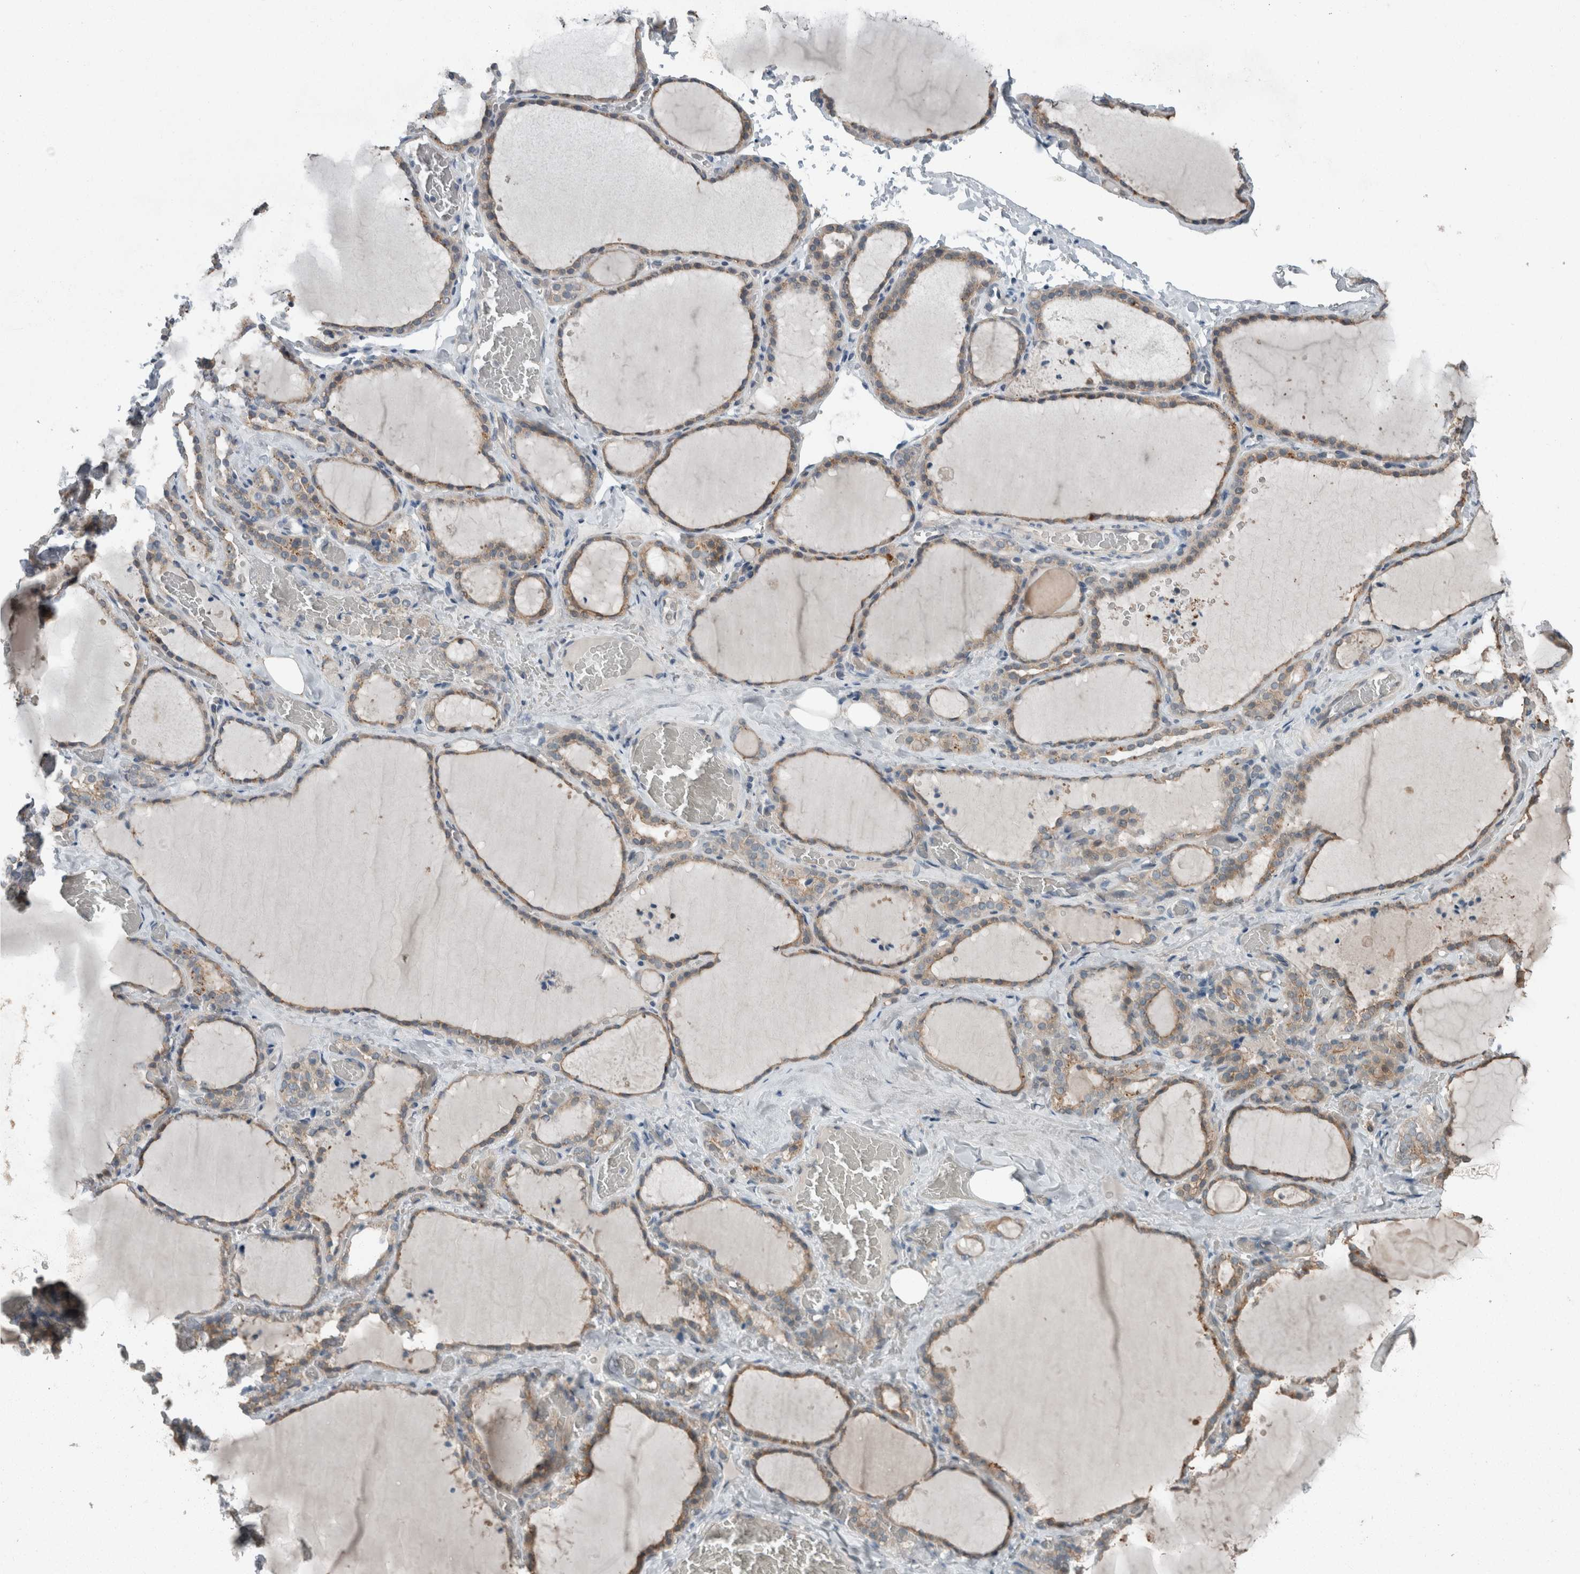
{"staining": {"intensity": "weak", "quantity": ">75%", "location": "cytoplasmic/membranous"}, "tissue": "thyroid gland", "cell_type": "Glandular cells", "image_type": "normal", "snomed": [{"axis": "morphology", "description": "Normal tissue, NOS"}, {"axis": "topography", "description": "Thyroid gland"}], "caption": "This micrograph shows unremarkable thyroid gland stained with IHC to label a protein in brown. The cytoplasmic/membranous of glandular cells show weak positivity for the protein. Nuclei are counter-stained blue.", "gene": "KNTC1", "patient": {"sex": "female", "age": 22}}